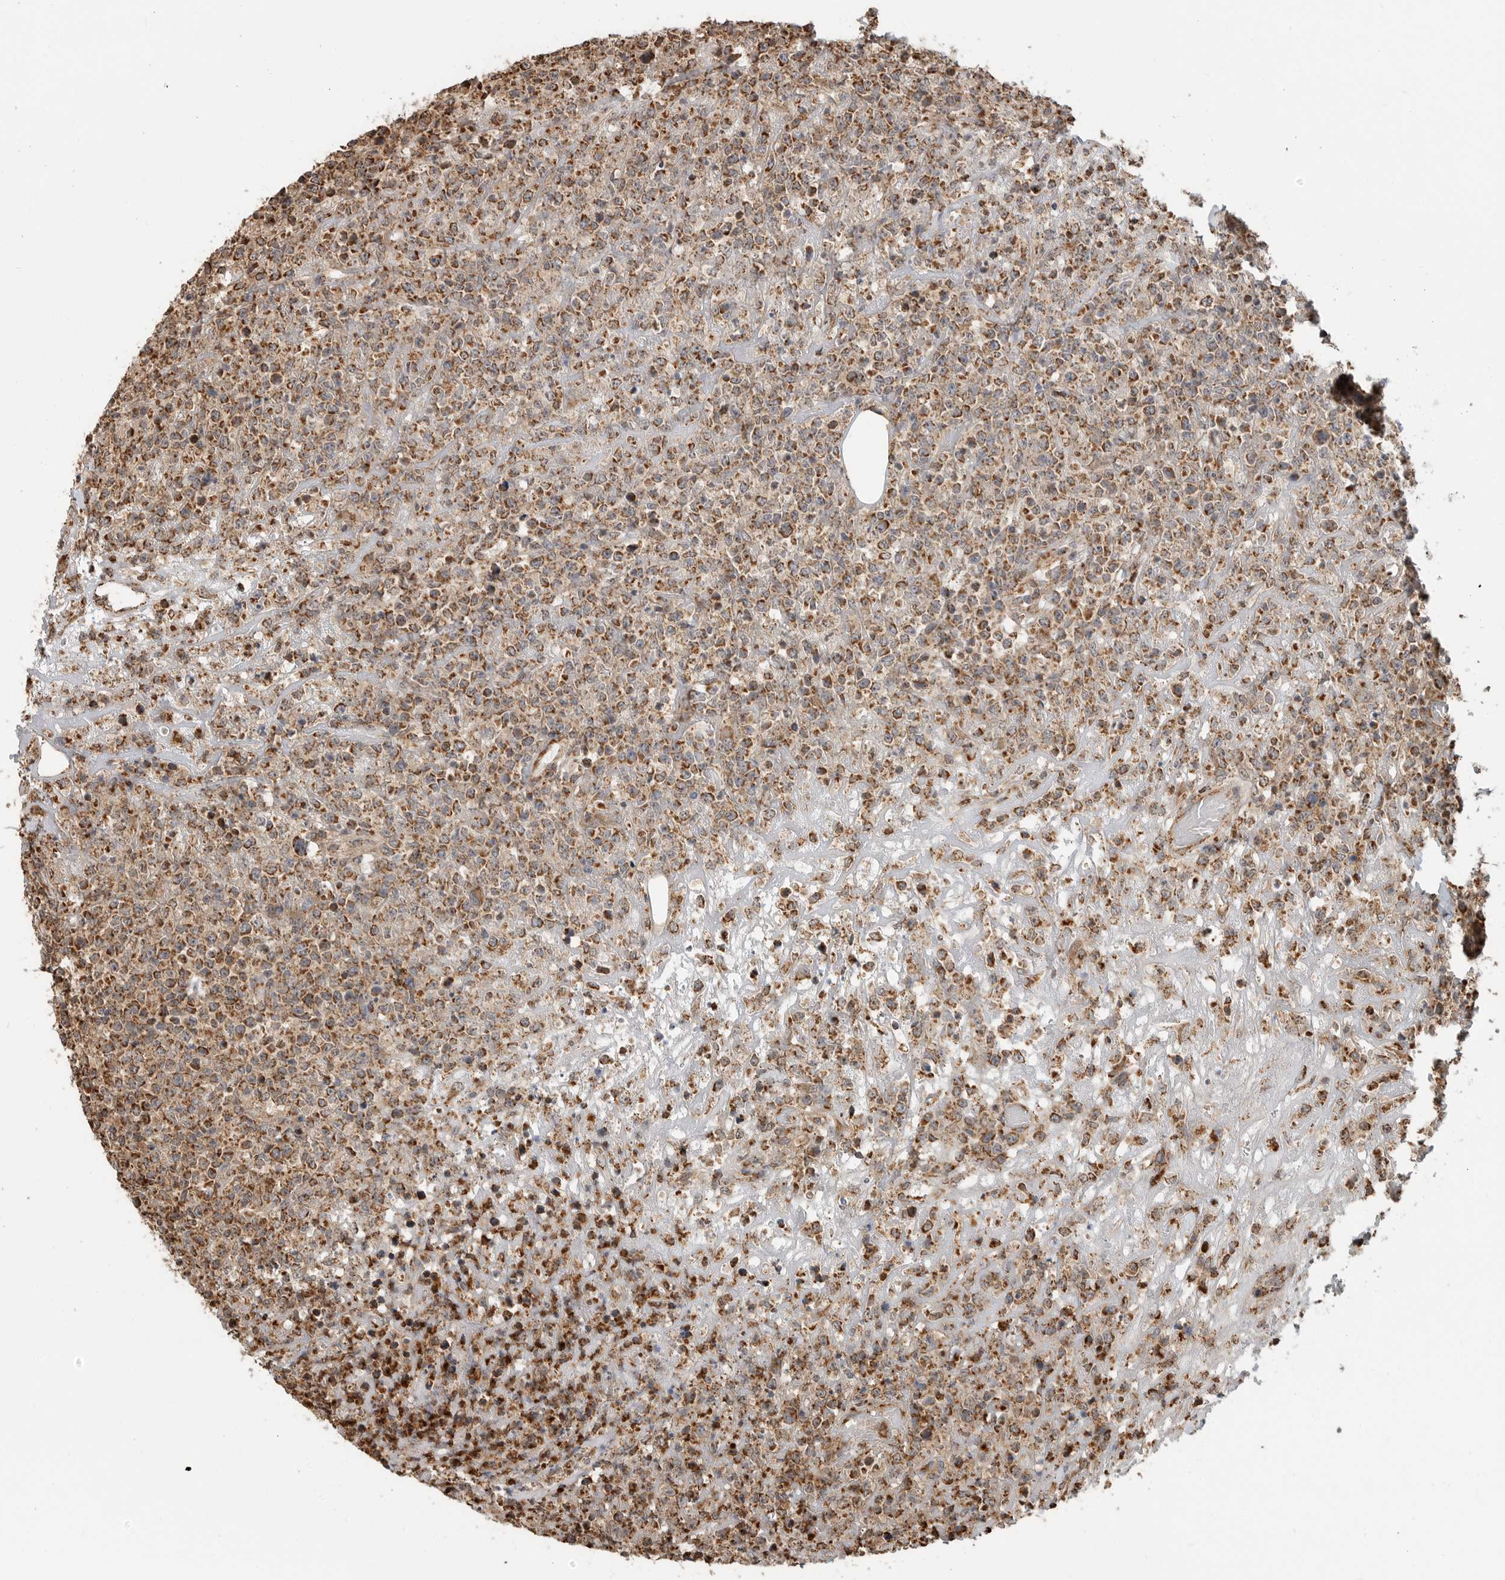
{"staining": {"intensity": "moderate", "quantity": ">75%", "location": "cytoplasmic/membranous"}, "tissue": "lymphoma", "cell_type": "Tumor cells", "image_type": "cancer", "snomed": [{"axis": "morphology", "description": "Malignant lymphoma, non-Hodgkin's type, High grade"}, {"axis": "topography", "description": "Colon"}], "caption": "Malignant lymphoma, non-Hodgkin's type (high-grade) stained with immunohistochemistry (IHC) demonstrates moderate cytoplasmic/membranous positivity in about >75% of tumor cells.", "gene": "GCNT2", "patient": {"sex": "female", "age": 53}}